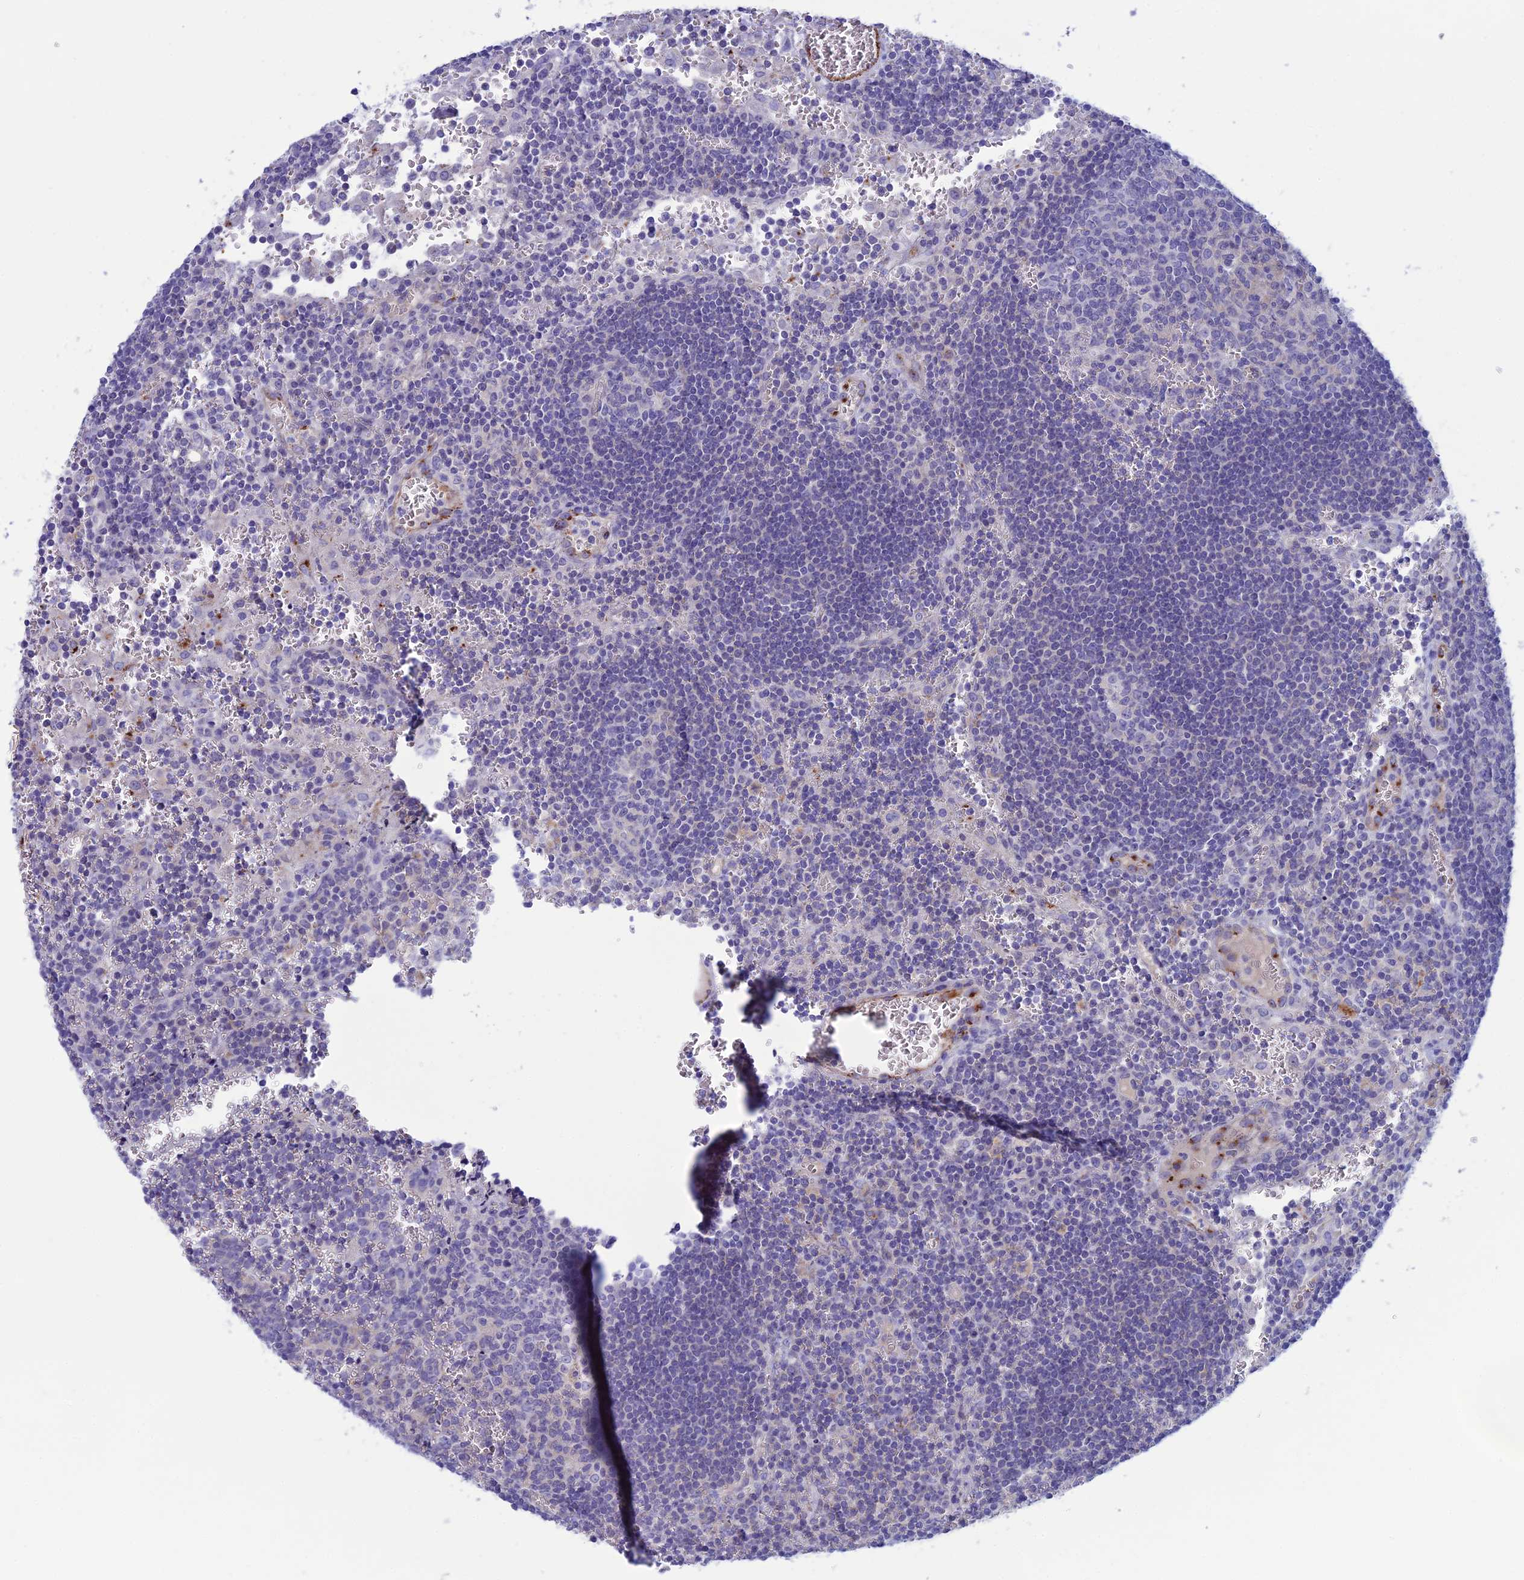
{"staining": {"intensity": "negative", "quantity": "none", "location": "none"}, "tissue": "lymph node", "cell_type": "Germinal center cells", "image_type": "normal", "snomed": [{"axis": "morphology", "description": "Normal tissue, NOS"}, {"axis": "topography", "description": "Lymph node"}], "caption": "Immunohistochemistry of benign human lymph node exhibits no staining in germinal center cells. (DAB immunohistochemistry, high magnification).", "gene": "CDC42EP5", "patient": {"sex": "female", "age": 73}}